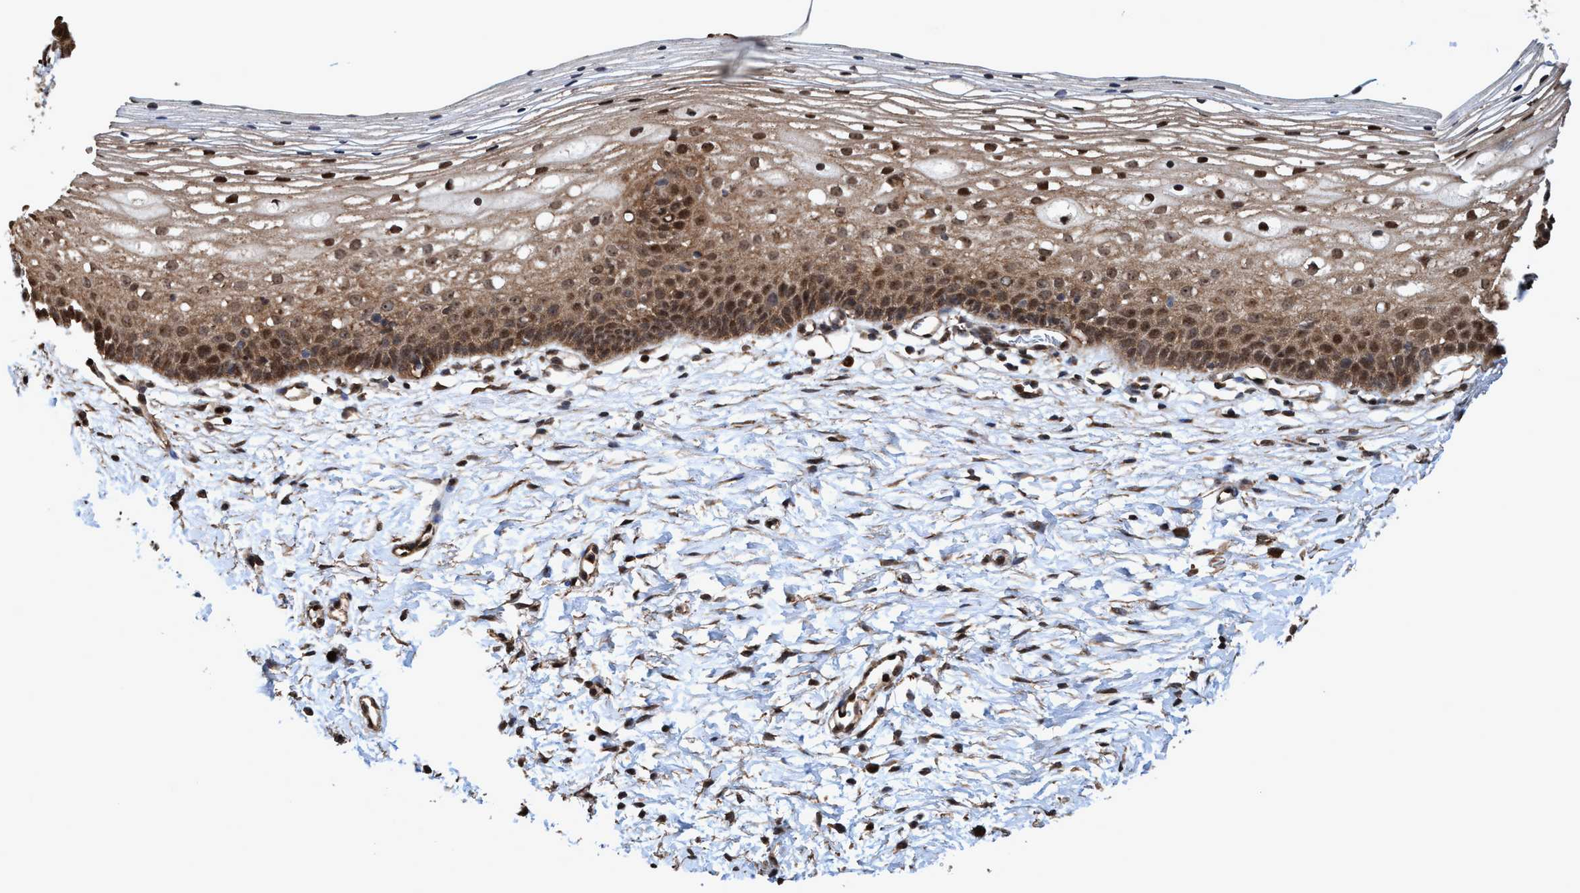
{"staining": {"intensity": "moderate", "quantity": ">75%", "location": "cytoplasmic/membranous"}, "tissue": "cervix", "cell_type": "Glandular cells", "image_type": "normal", "snomed": [{"axis": "morphology", "description": "Normal tissue, NOS"}, {"axis": "topography", "description": "Cervix"}], "caption": "Protein expression analysis of unremarkable human cervix reveals moderate cytoplasmic/membranous positivity in approximately >75% of glandular cells. The staining was performed using DAB, with brown indicating positive protein expression. Nuclei are stained blue with hematoxylin.", "gene": "TRPC7", "patient": {"sex": "female", "age": 72}}